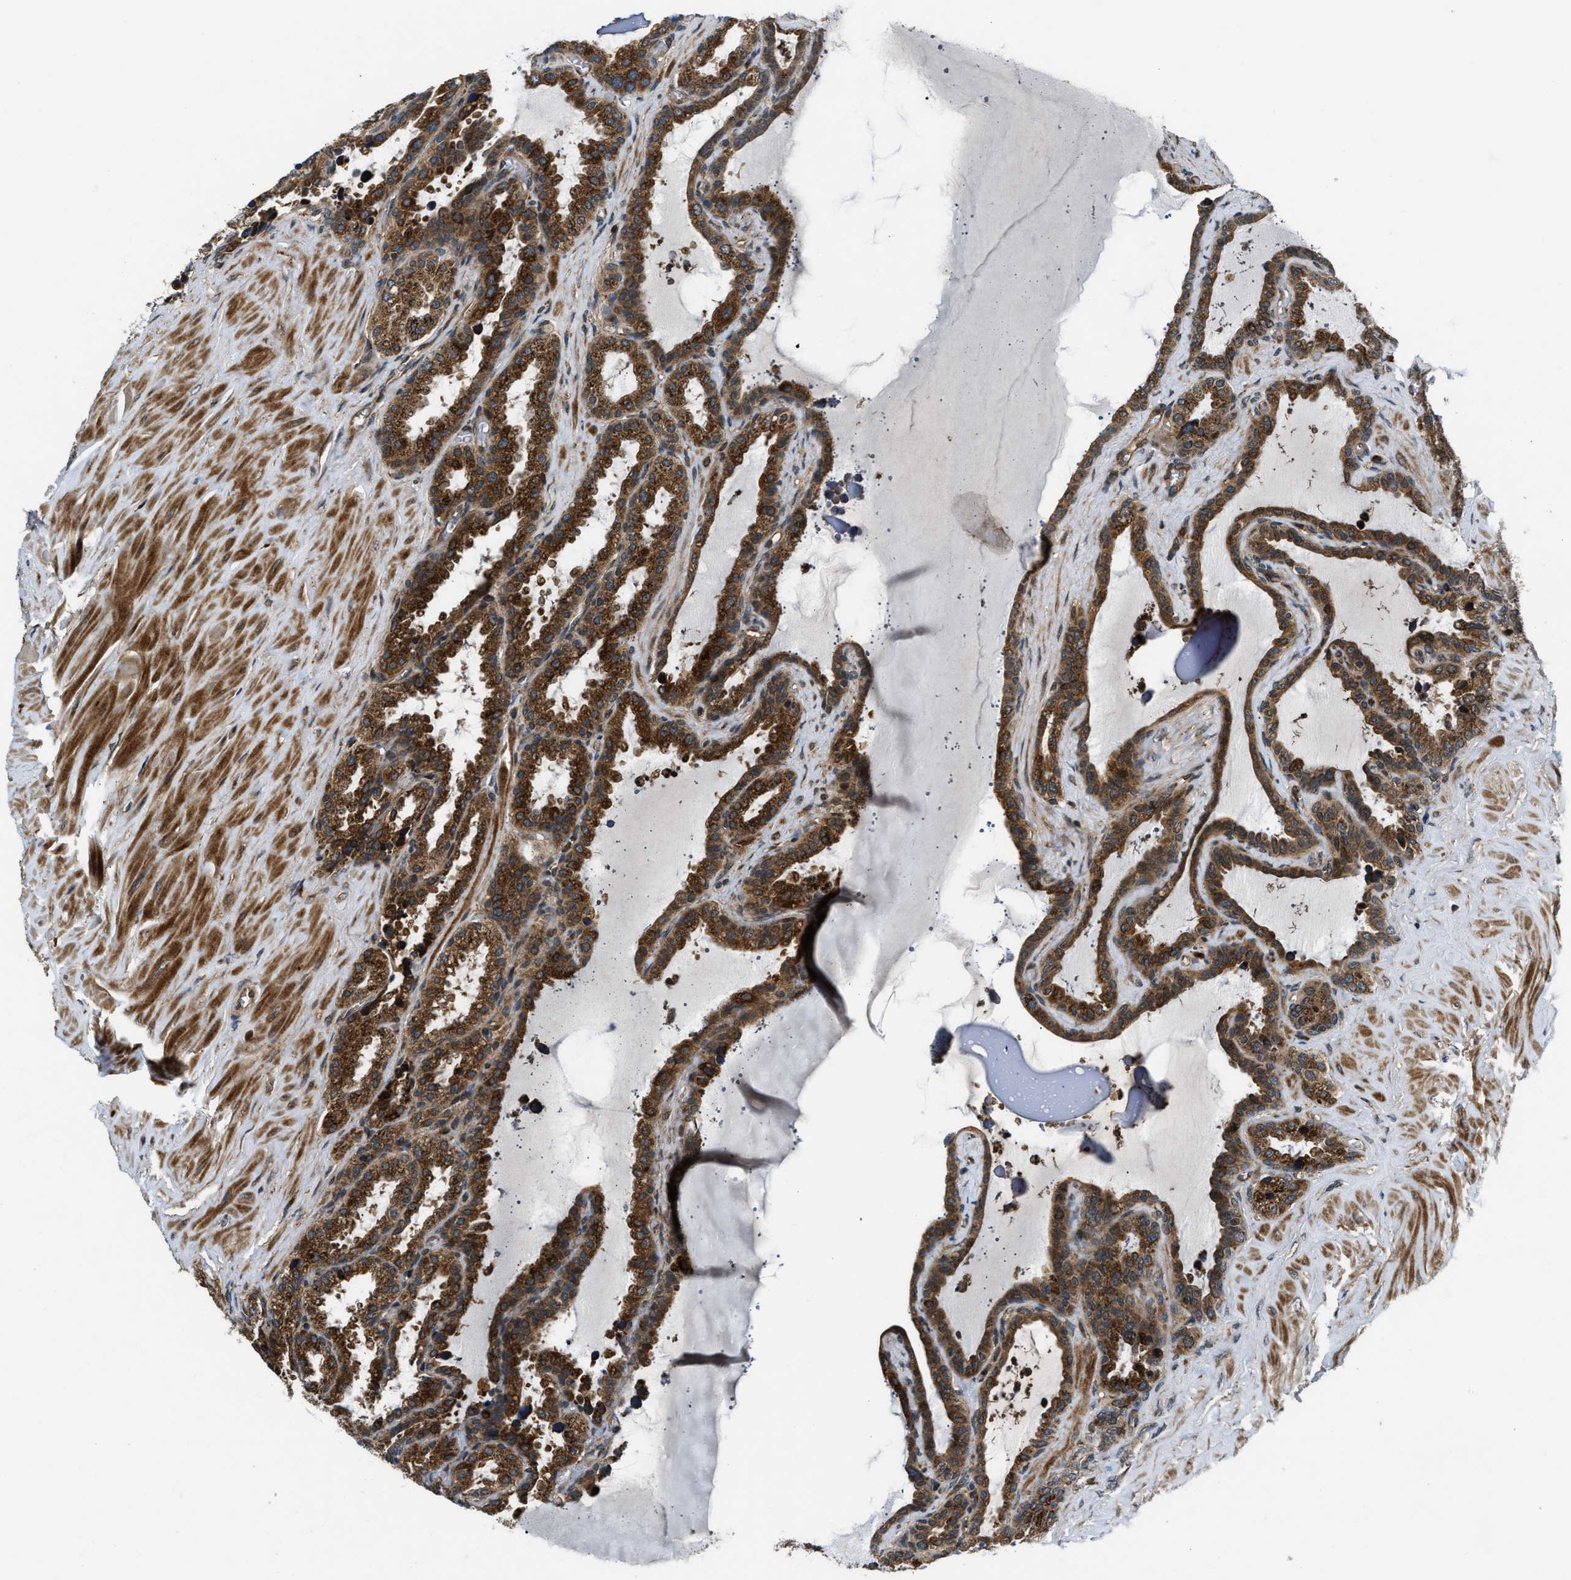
{"staining": {"intensity": "strong", "quantity": ">75%", "location": "cytoplasmic/membranous"}, "tissue": "seminal vesicle", "cell_type": "Glandular cells", "image_type": "normal", "snomed": [{"axis": "morphology", "description": "Normal tissue, NOS"}, {"axis": "topography", "description": "Seminal veicle"}], "caption": "High-magnification brightfield microscopy of normal seminal vesicle stained with DAB (brown) and counterstained with hematoxylin (blue). glandular cells exhibit strong cytoplasmic/membranous positivity is seen in about>75% of cells.", "gene": "PNPLA8", "patient": {"sex": "male", "age": 46}}